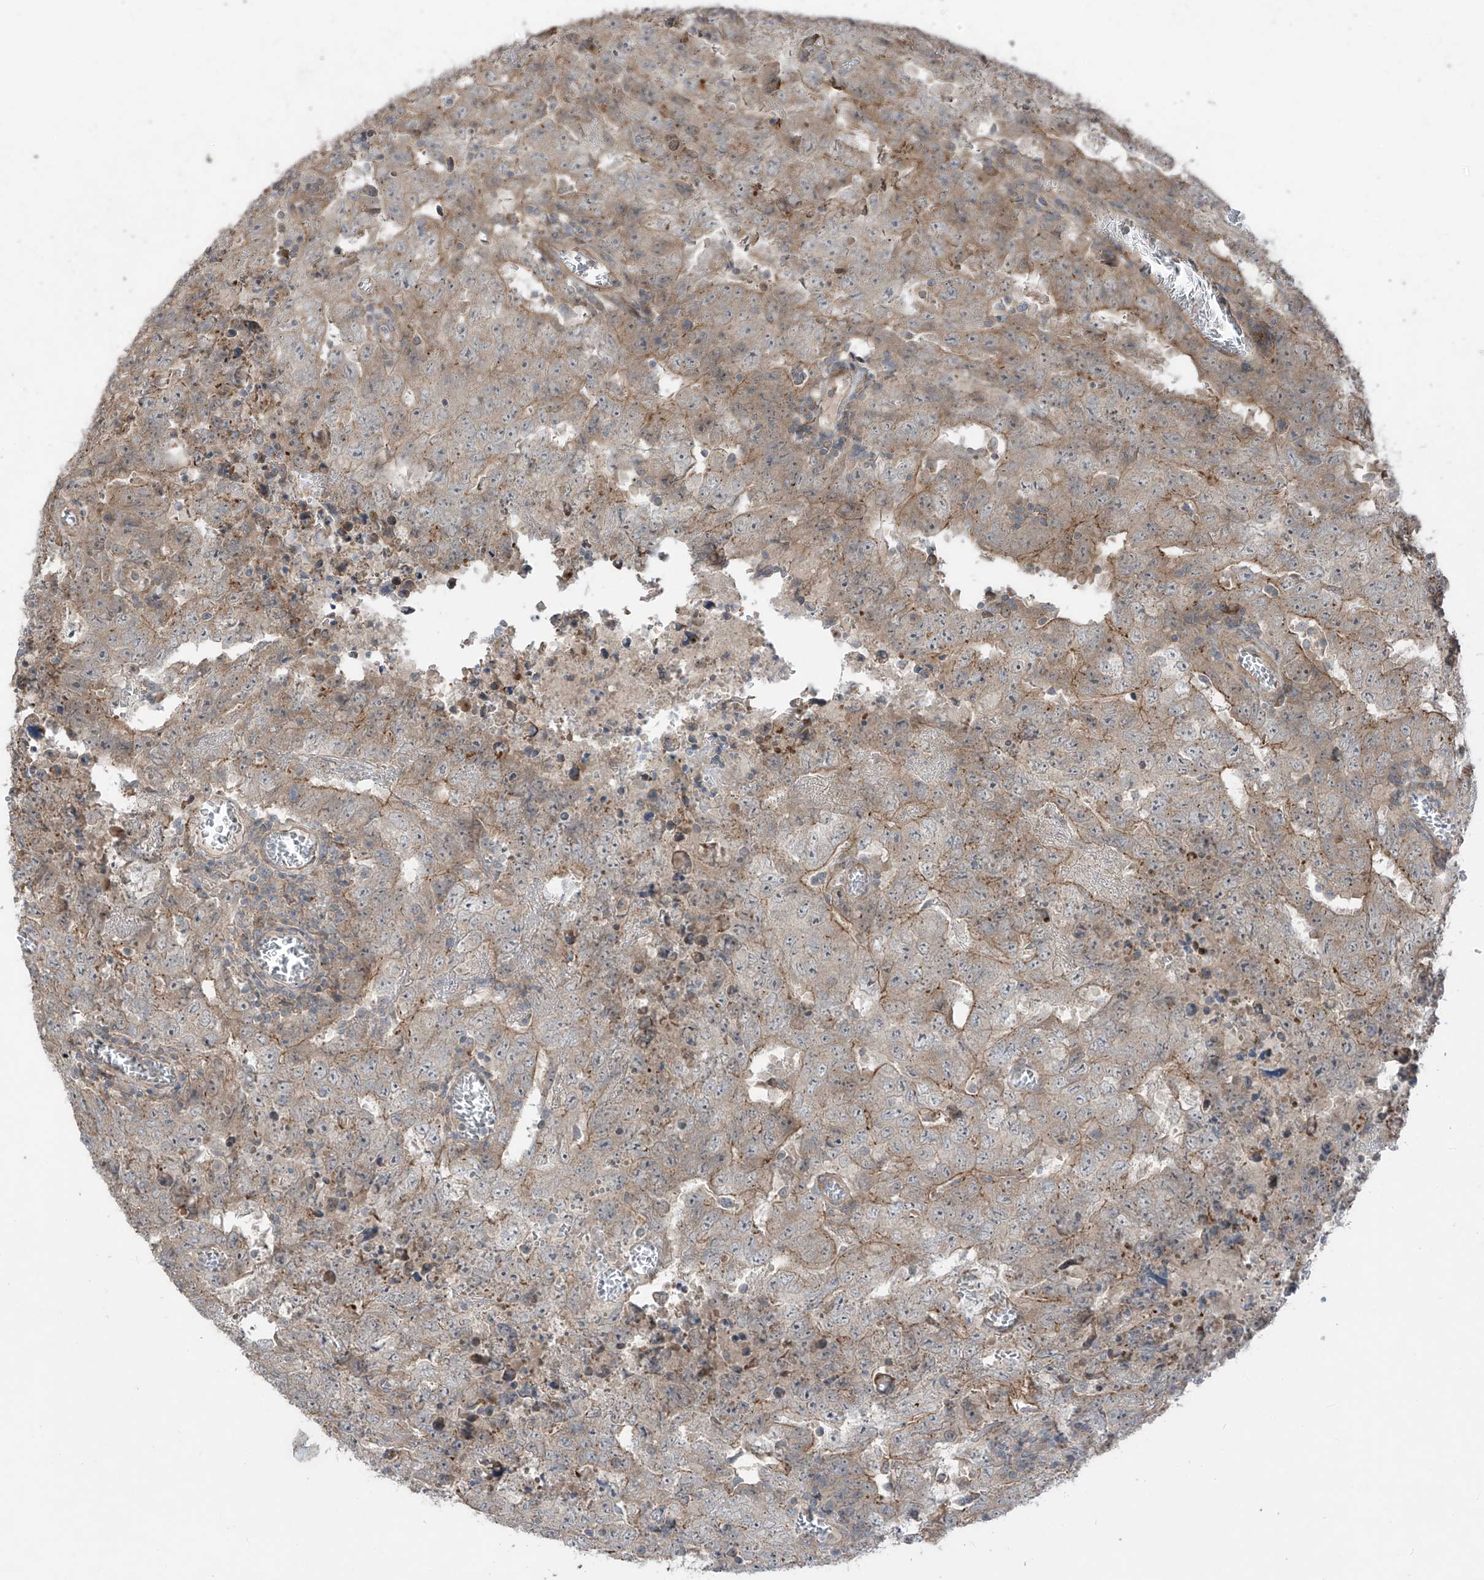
{"staining": {"intensity": "moderate", "quantity": "25%-75%", "location": "cytoplasmic/membranous"}, "tissue": "testis cancer", "cell_type": "Tumor cells", "image_type": "cancer", "snomed": [{"axis": "morphology", "description": "Carcinoma, Embryonal, NOS"}, {"axis": "topography", "description": "Testis"}], "caption": "Protein expression analysis of testis cancer exhibits moderate cytoplasmic/membranous expression in about 25%-75% of tumor cells.", "gene": "LRRC74A", "patient": {"sex": "male", "age": 26}}